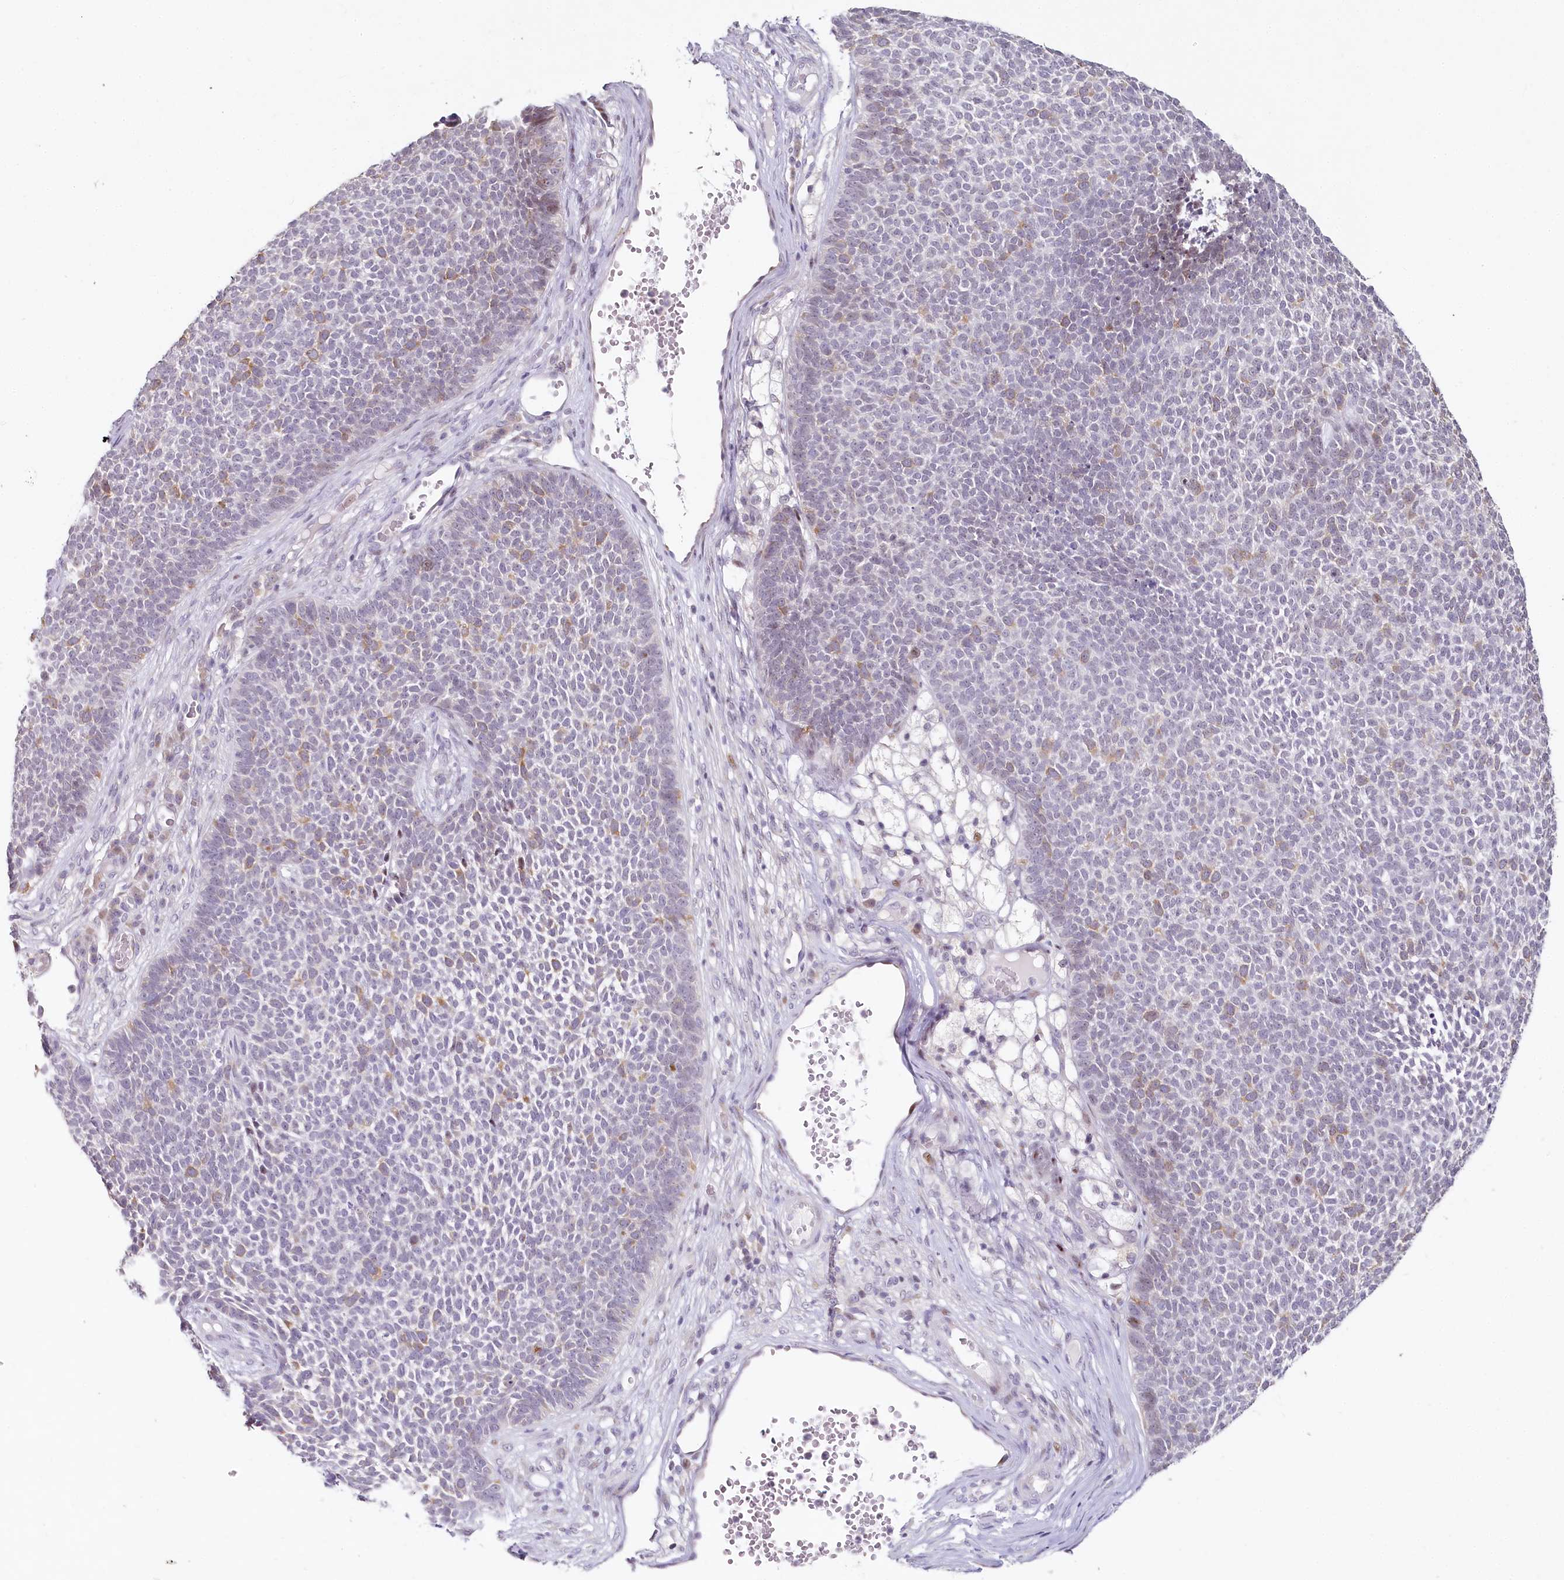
{"staining": {"intensity": "weak", "quantity": "25%-75%", "location": "cytoplasmic/membranous"}, "tissue": "skin cancer", "cell_type": "Tumor cells", "image_type": "cancer", "snomed": [{"axis": "morphology", "description": "Basal cell carcinoma"}, {"axis": "topography", "description": "Skin"}], "caption": "Protein analysis of skin cancer tissue displays weak cytoplasmic/membranous staining in about 25%-75% of tumor cells.", "gene": "HPD", "patient": {"sex": "female", "age": 84}}